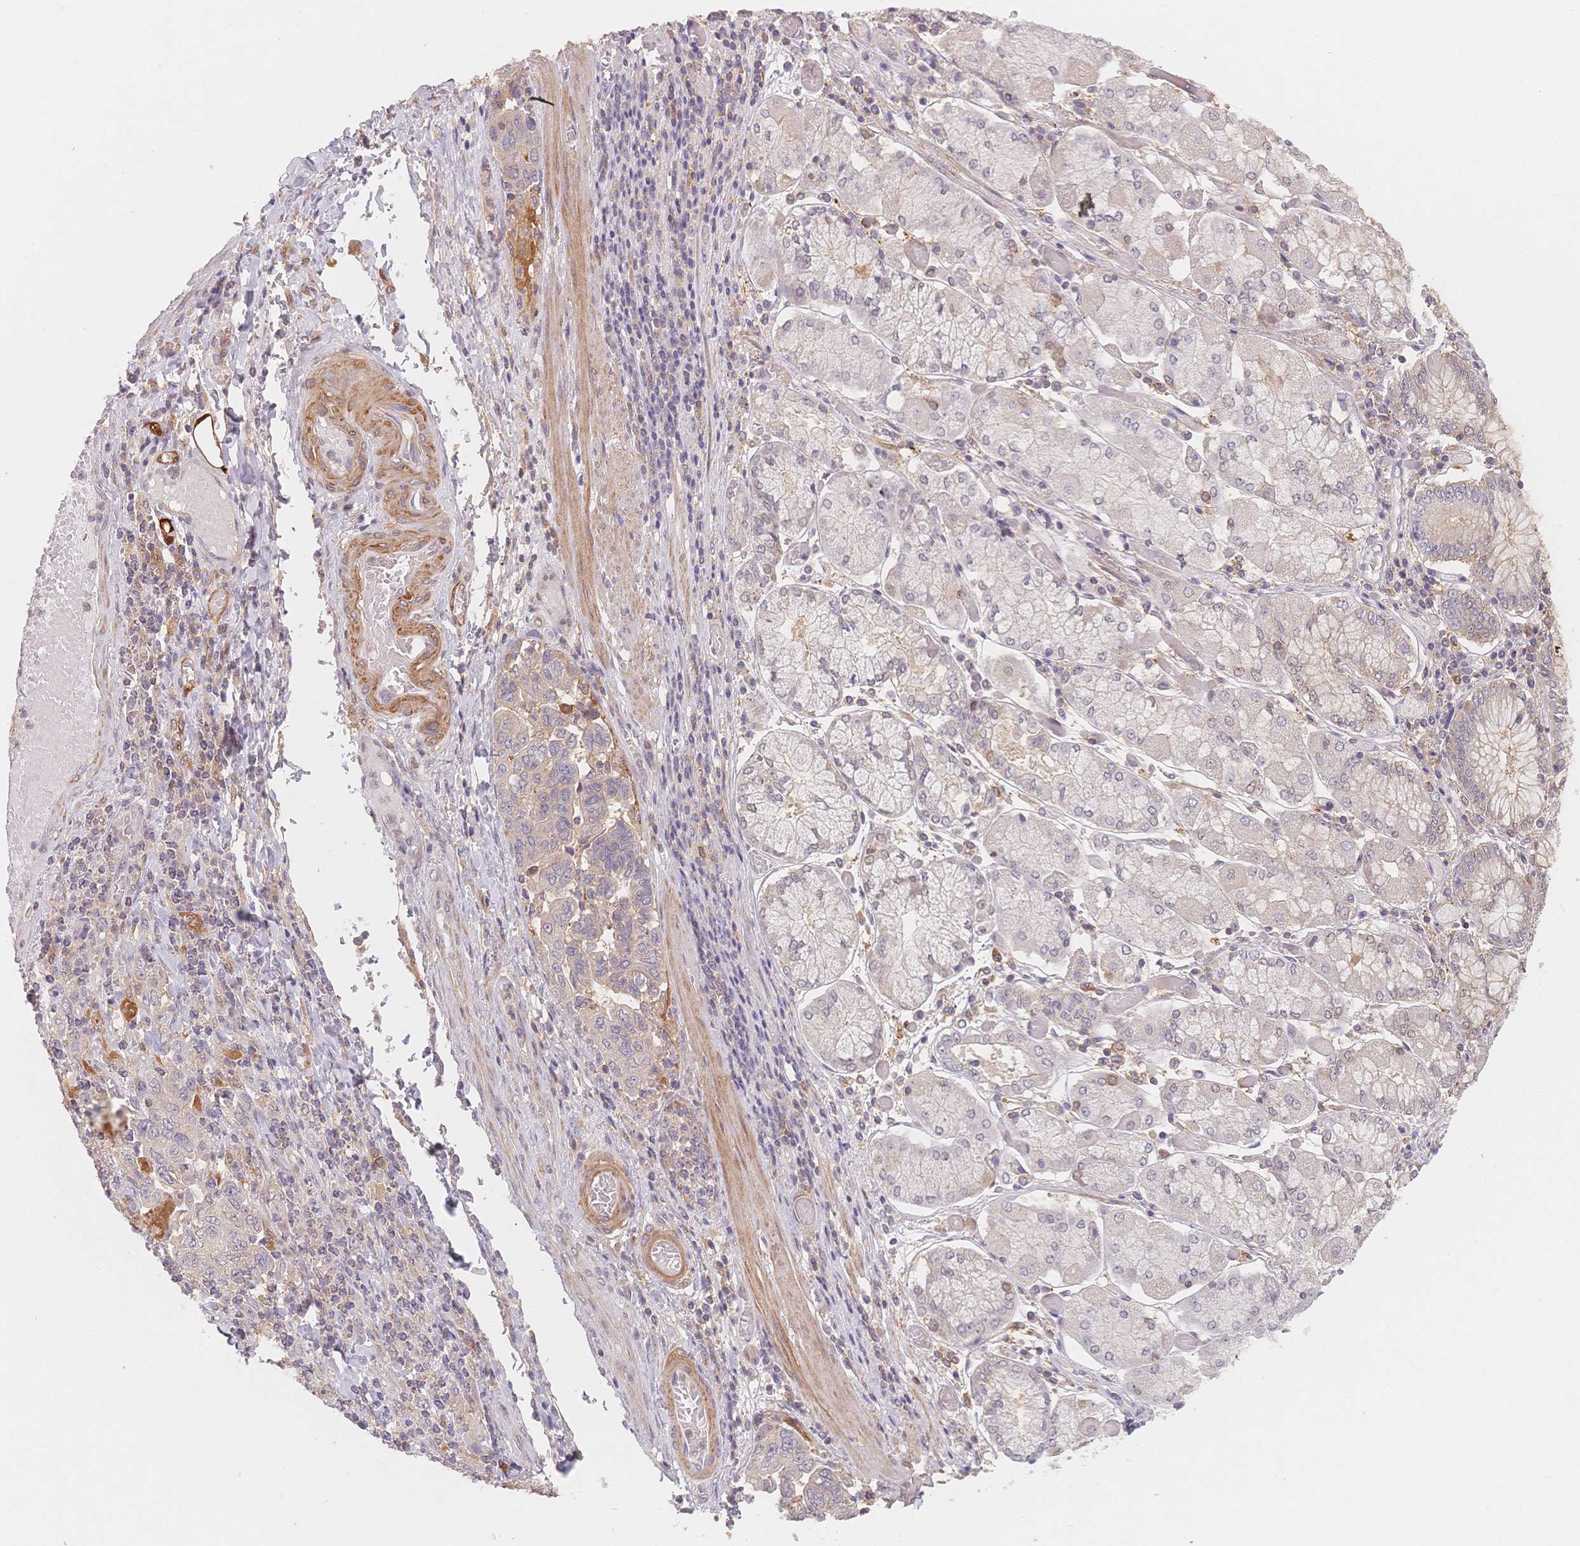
{"staining": {"intensity": "weak", "quantity": "<25%", "location": "cytoplasmic/membranous"}, "tissue": "stomach cancer", "cell_type": "Tumor cells", "image_type": "cancer", "snomed": [{"axis": "morphology", "description": "Adenocarcinoma, NOS"}, {"axis": "topography", "description": "Stomach, upper"}, {"axis": "topography", "description": "Stomach"}], "caption": "DAB (3,3'-diaminobenzidine) immunohistochemical staining of human stomach cancer reveals no significant staining in tumor cells.", "gene": "C12orf75", "patient": {"sex": "male", "age": 62}}